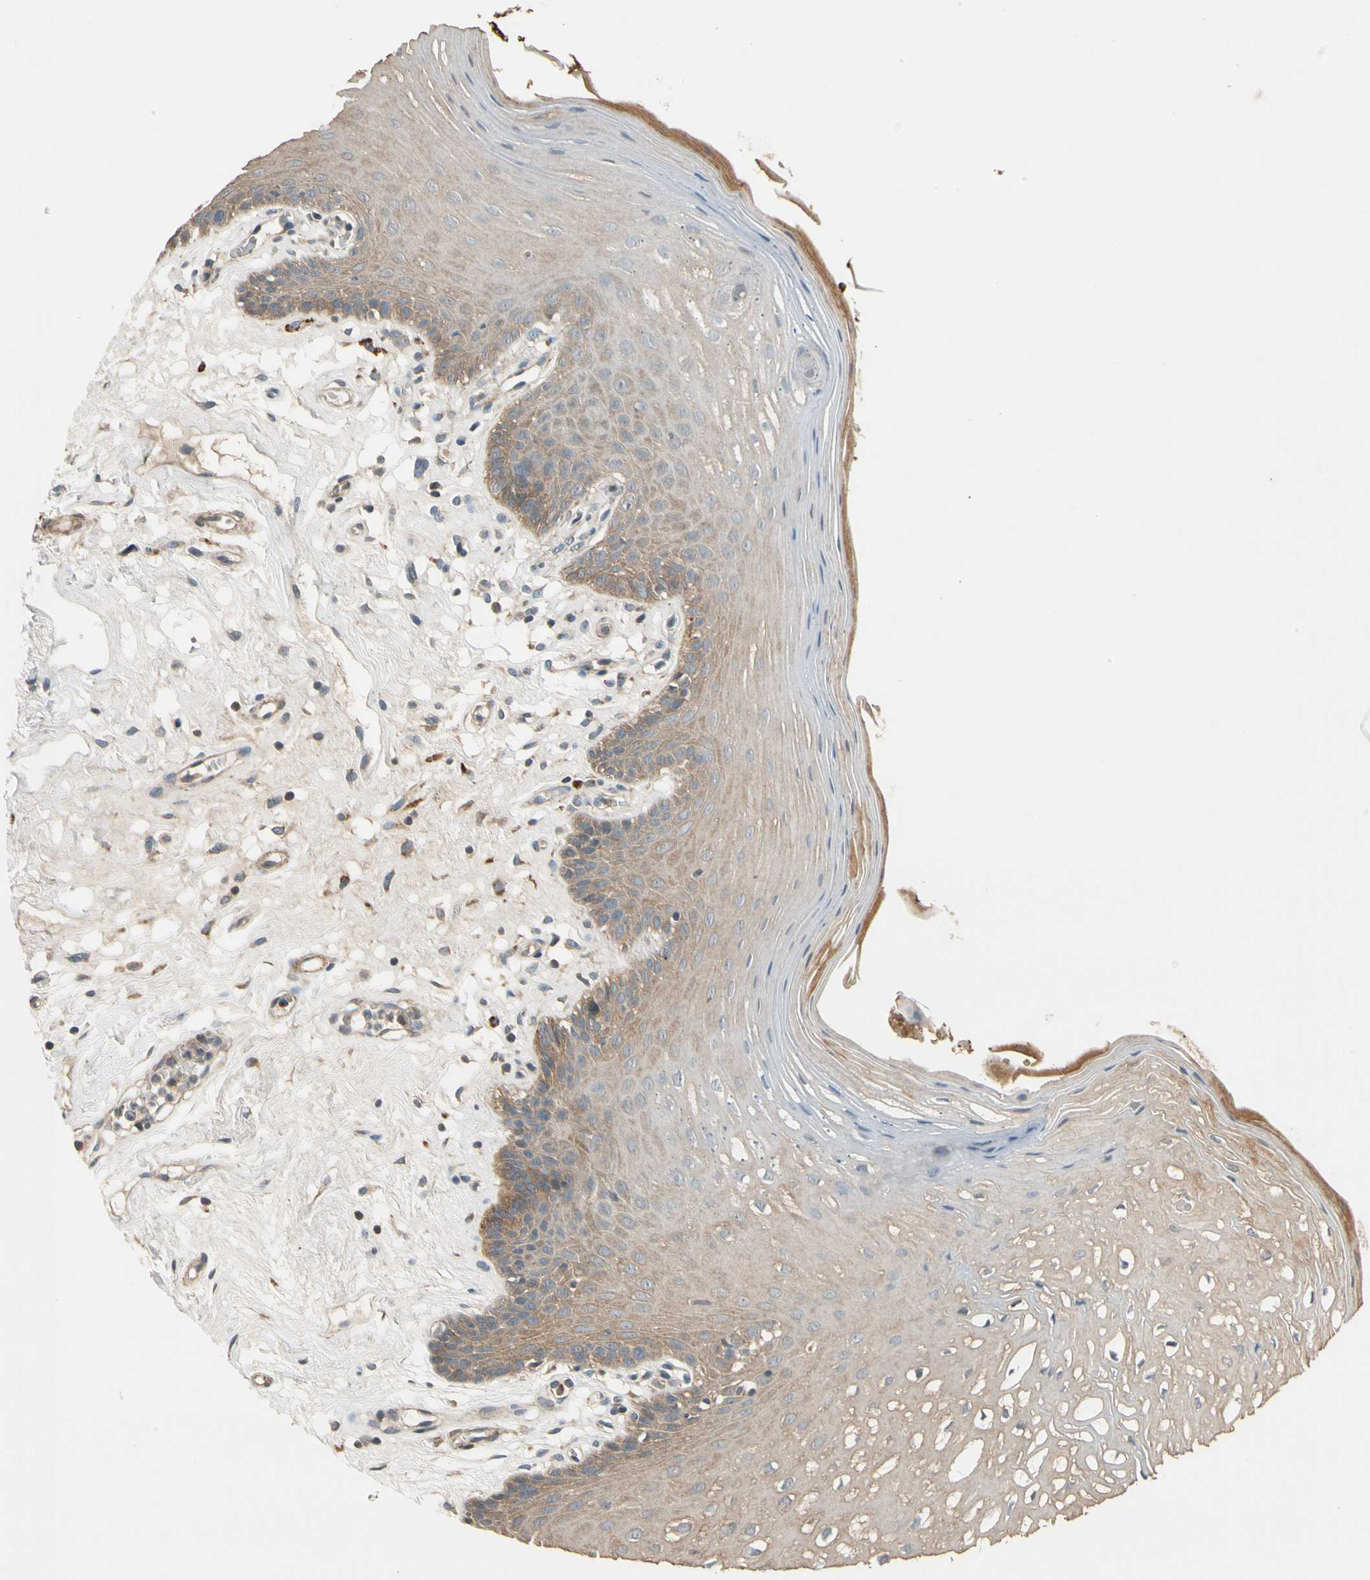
{"staining": {"intensity": "weak", "quantity": "25%-75%", "location": "cytoplasmic/membranous"}, "tissue": "oral mucosa", "cell_type": "Squamous epithelial cells", "image_type": "normal", "snomed": [{"axis": "morphology", "description": "Normal tissue, NOS"}, {"axis": "morphology", "description": "Squamous cell carcinoma, NOS"}, {"axis": "topography", "description": "Skeletal muscle"}, {"axis": "topography", "description": "Oral tissue"}, {"axis": "topography", "description": "Head-Neck"}], "caption": "Oral mucosa stained with immunohistochemistry (IHC) demonstrates weak cytoplasmic/membranous positivity in about 25%-75% of squamous epithelial cells. The staining was performed using DAB (3,3'-diaminobenzidine) to visualize the protein expression in brown, while the nuclei were stained in blue with hematoxylin (Magnification: 20x).", "gene": "MST1R", "patient": {"sex": "male", "age": 71}}